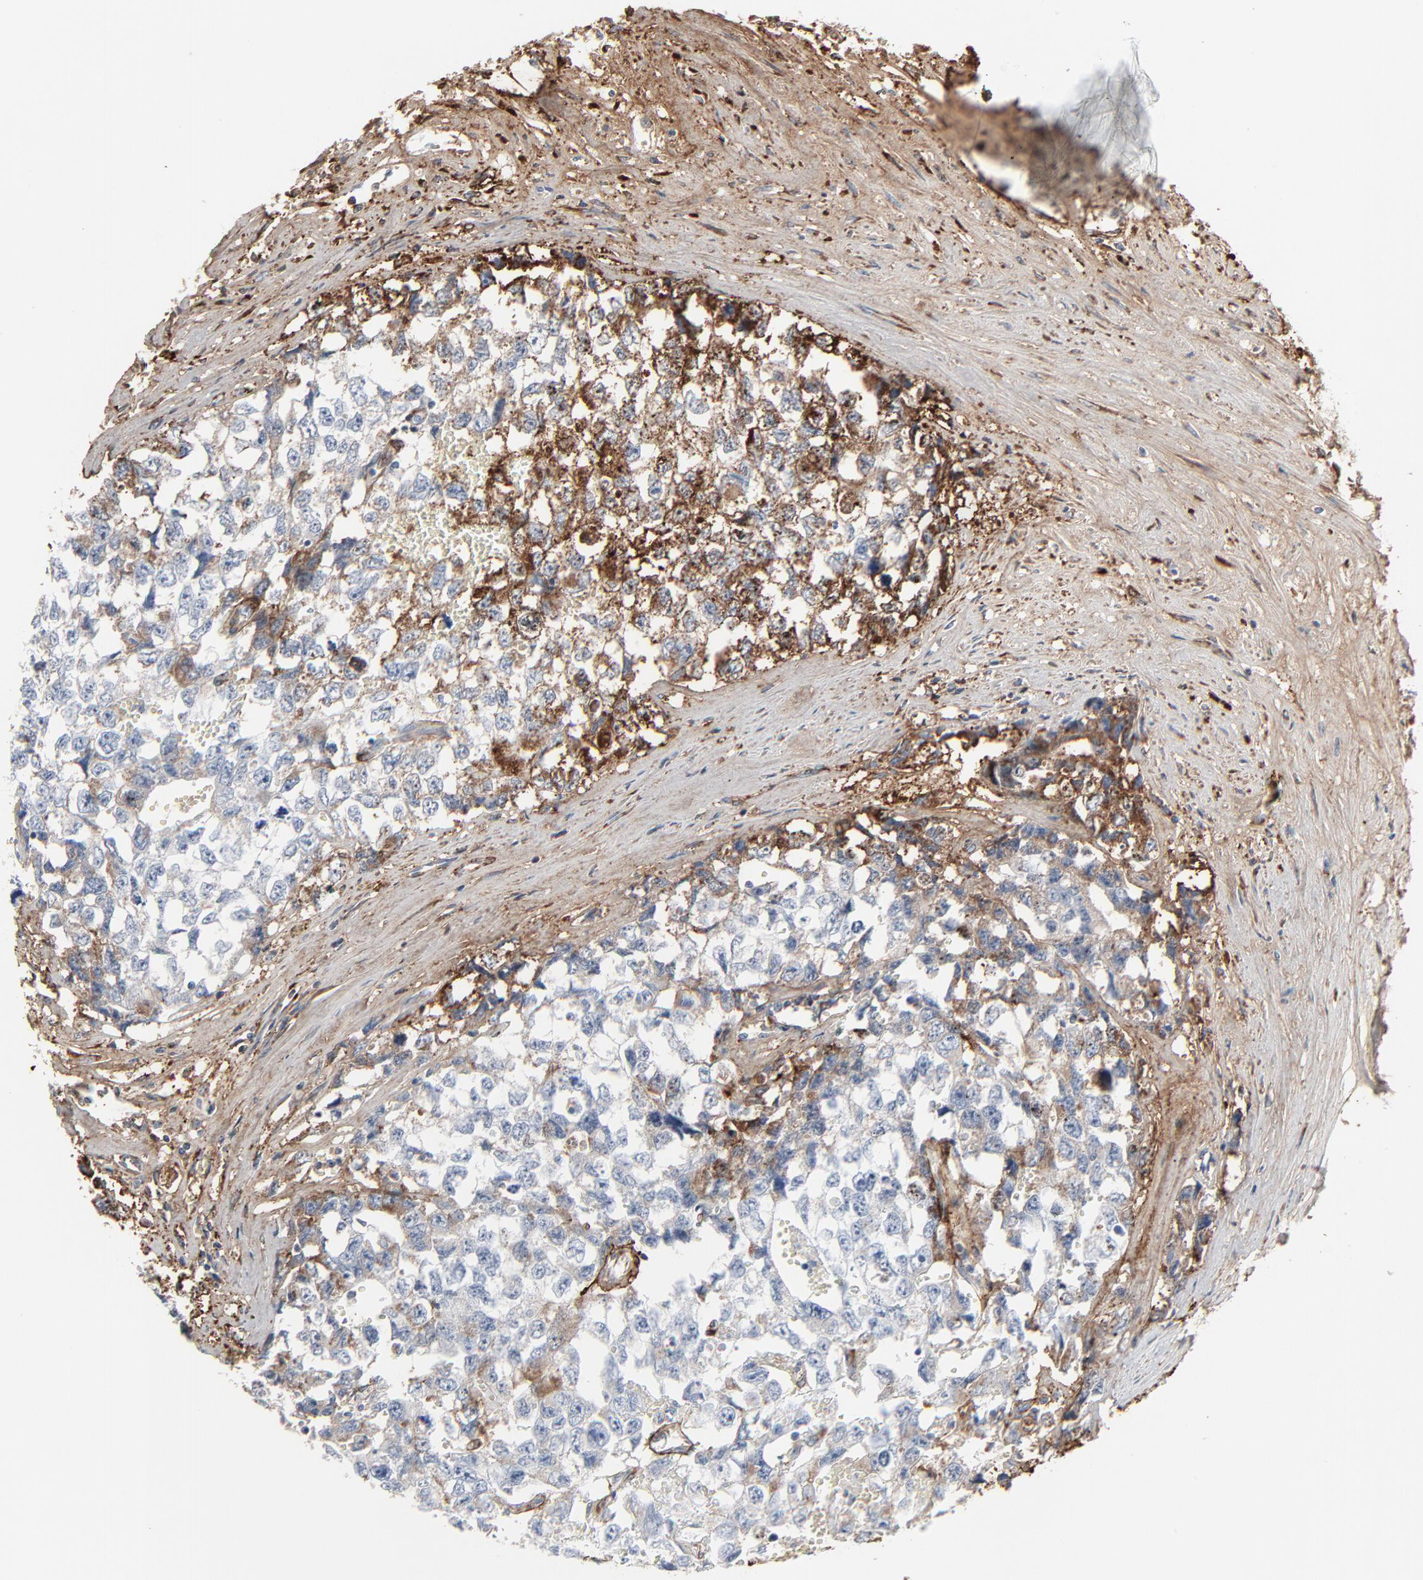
{"staining": {"intensity": "moderate", "quantity": "25%-75%", "location": "cytoplasmic/membranous"}, "tissue": "testis cancer", "cell_type": "Tumor cells", "image_type": "cancer", "snomed": [{"axis": "morphology", "description": "Carcinoma, Embryonal, NOS"}, {"axis": "topography", "description": "Testis"}], "caption": "Moderate cytoplasmic/membranous staining is seen in about 25%-75% of tumor cells in testis cancer.", "gene": "BGN", "patient": {"sex": "male", "age": 31}}